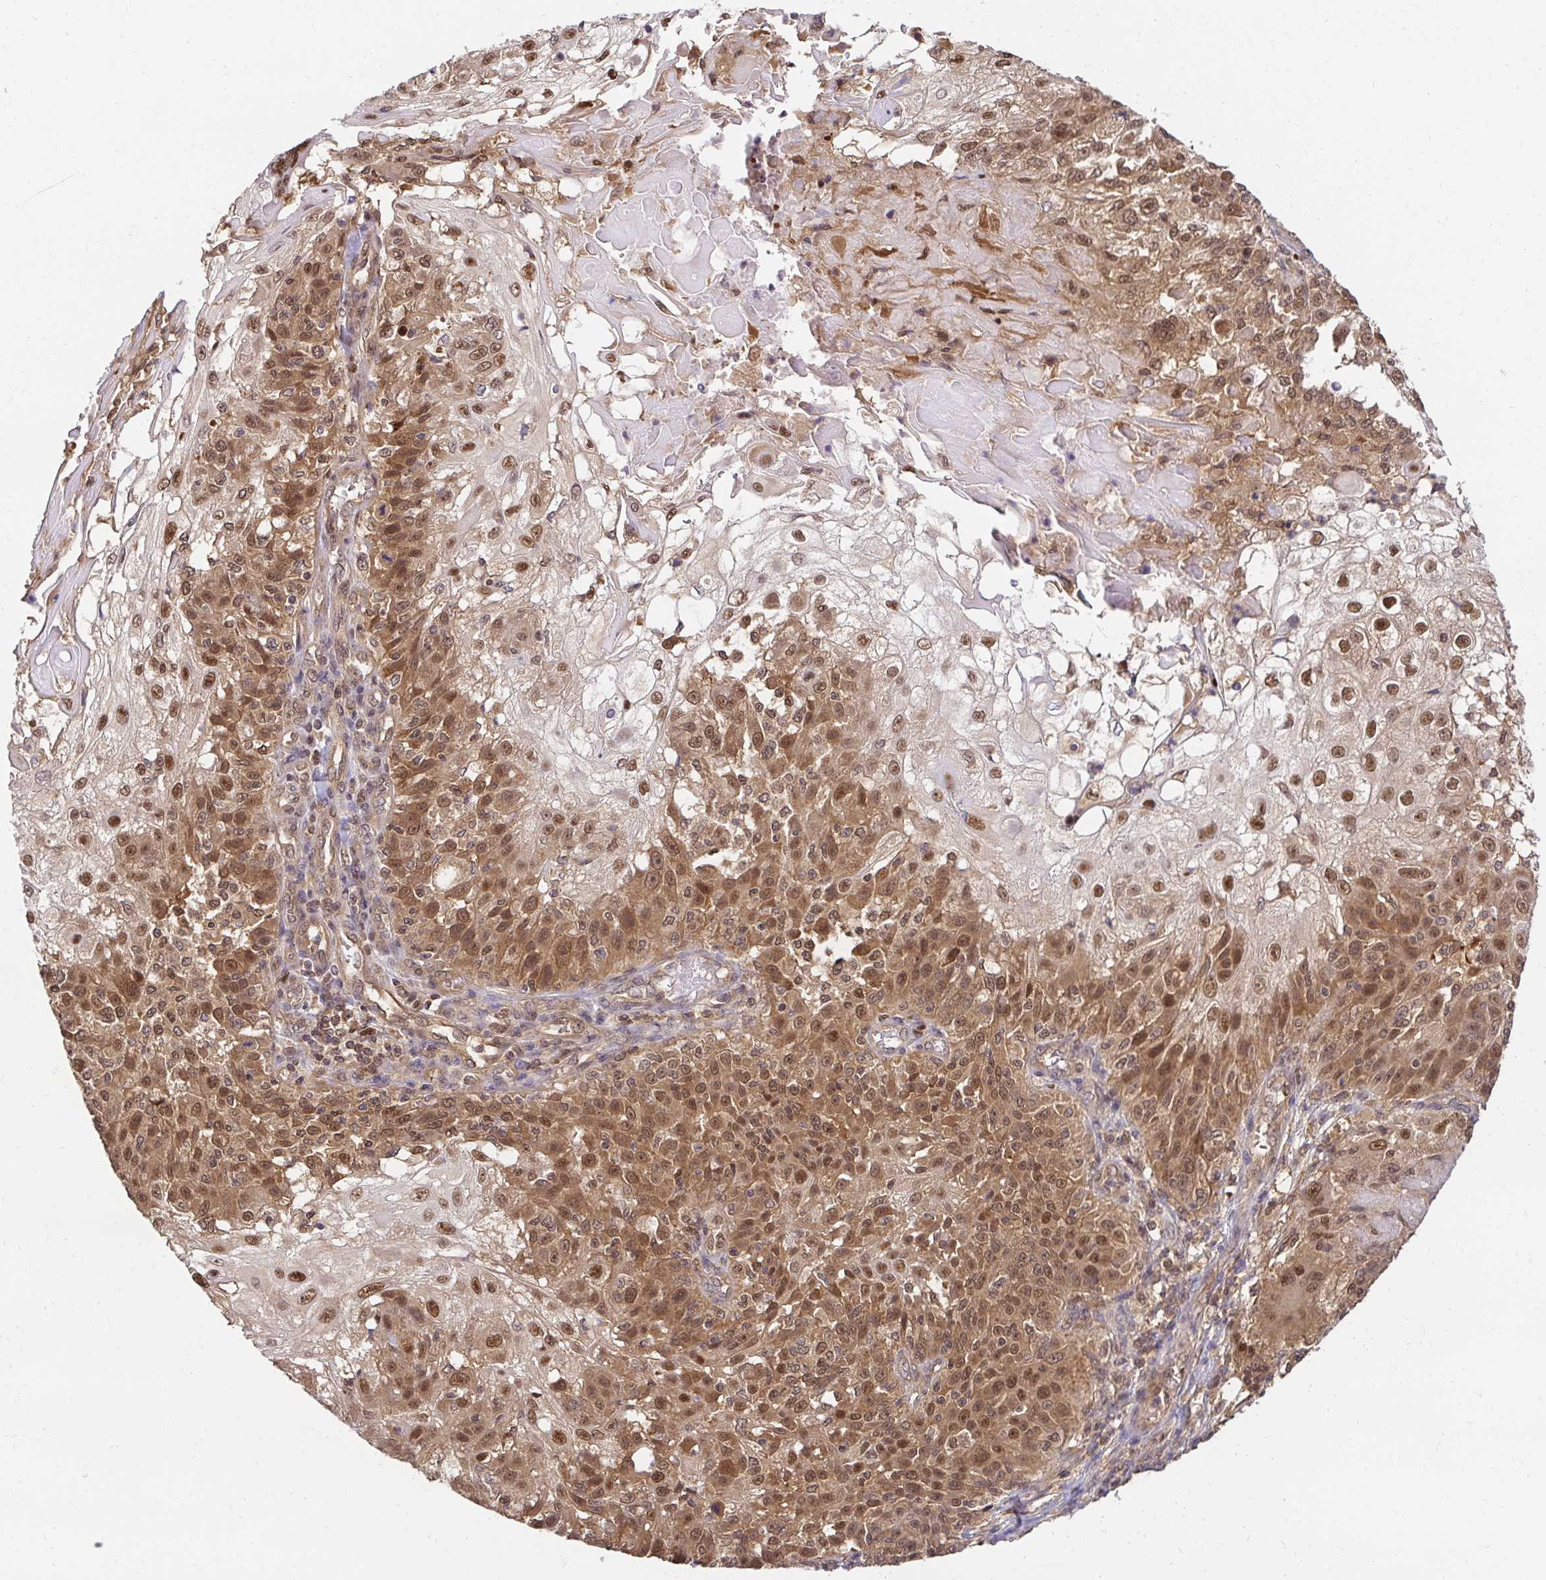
{"staining": {"intensity": "moderate", "quantity": ">75%", "location": "cytoplasmic/membranous,nuclear"}, "tissue": "skin cancer", "cell_type": "Tumor cells", "image_type": "cancer", "snomed": [{"axis": "morphology", "description": "Normal tissue, NOS"}, {"axis": "morphology", "description": "Squamous cell carcinoma, NOS"}, {"axis": "topography", "description": "Skin"}], "caption": "This histopathology image displays immunohistochemistry (IHC) staining of squamous cell carcinoma (skin), with medium moderate cytoplasmic/membranous and nuclear positivity in approximately >75% of tumor cells.", "gene": "PSMA4", "patient": {"sex": "female", "age": 83}}